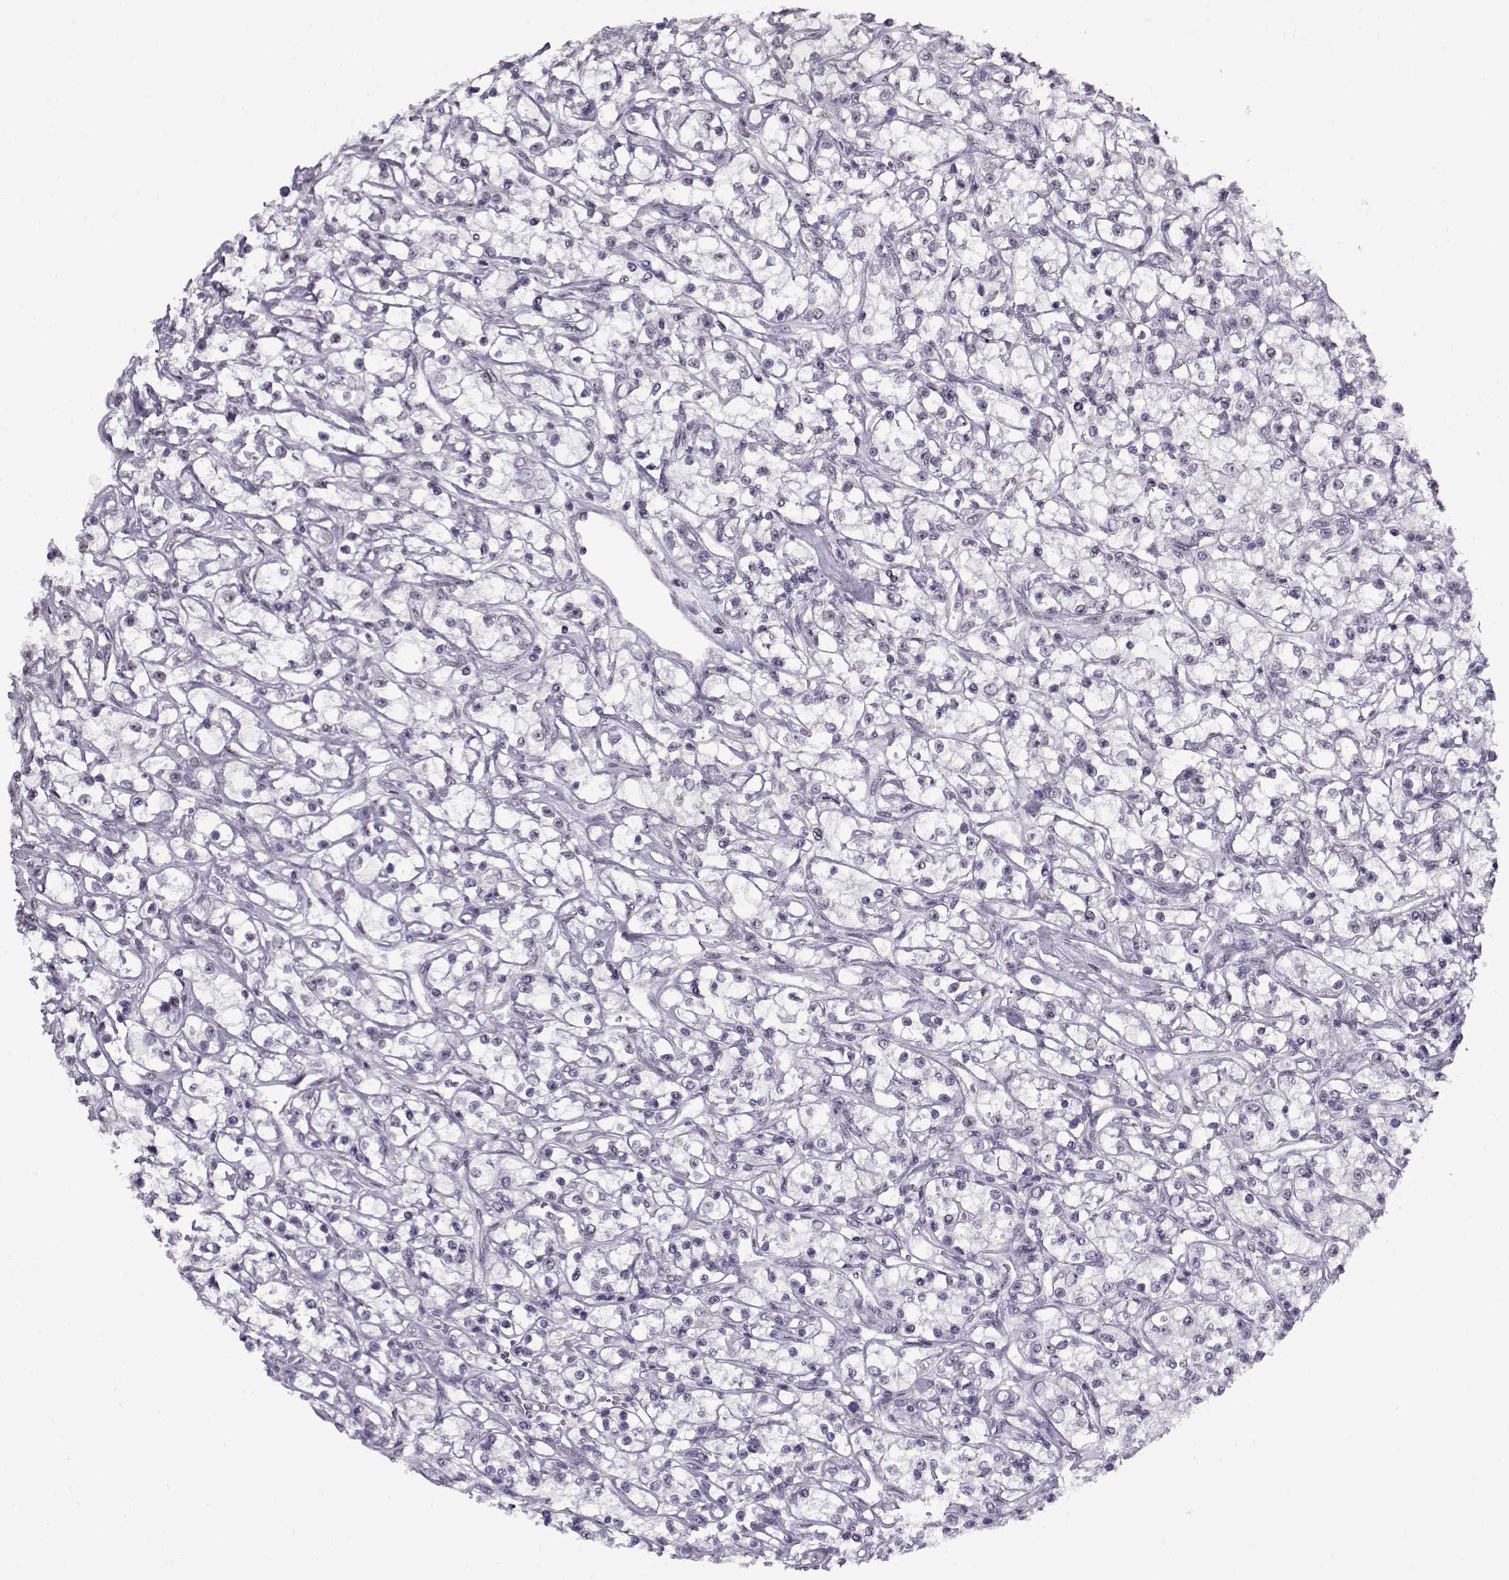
{"staining": {"intensity": "negative", "quantity": "none", "location": "none"}, "tissue": "renal cancer", "cell_type": "Tumor cells", "image_type": "cancer", "snomed": [{"axis": "morphology", "description": "Adenocarcinoma, NOS"}, {"axis": "topography", "description": "Kidney"}], "caption": "Micrograph shows no significant protein staining in tumor cells of renal cancer (adenocarcinoma). The staining was performed using DAB (3,3'-diaminobenzidine) to visualize the protein expression in brown, while the nuclei were stained in blue with hematoxylin (Magnification: 20x).", "gene": "PRMT8", "patient": {"sex": "female", "age": 59}}